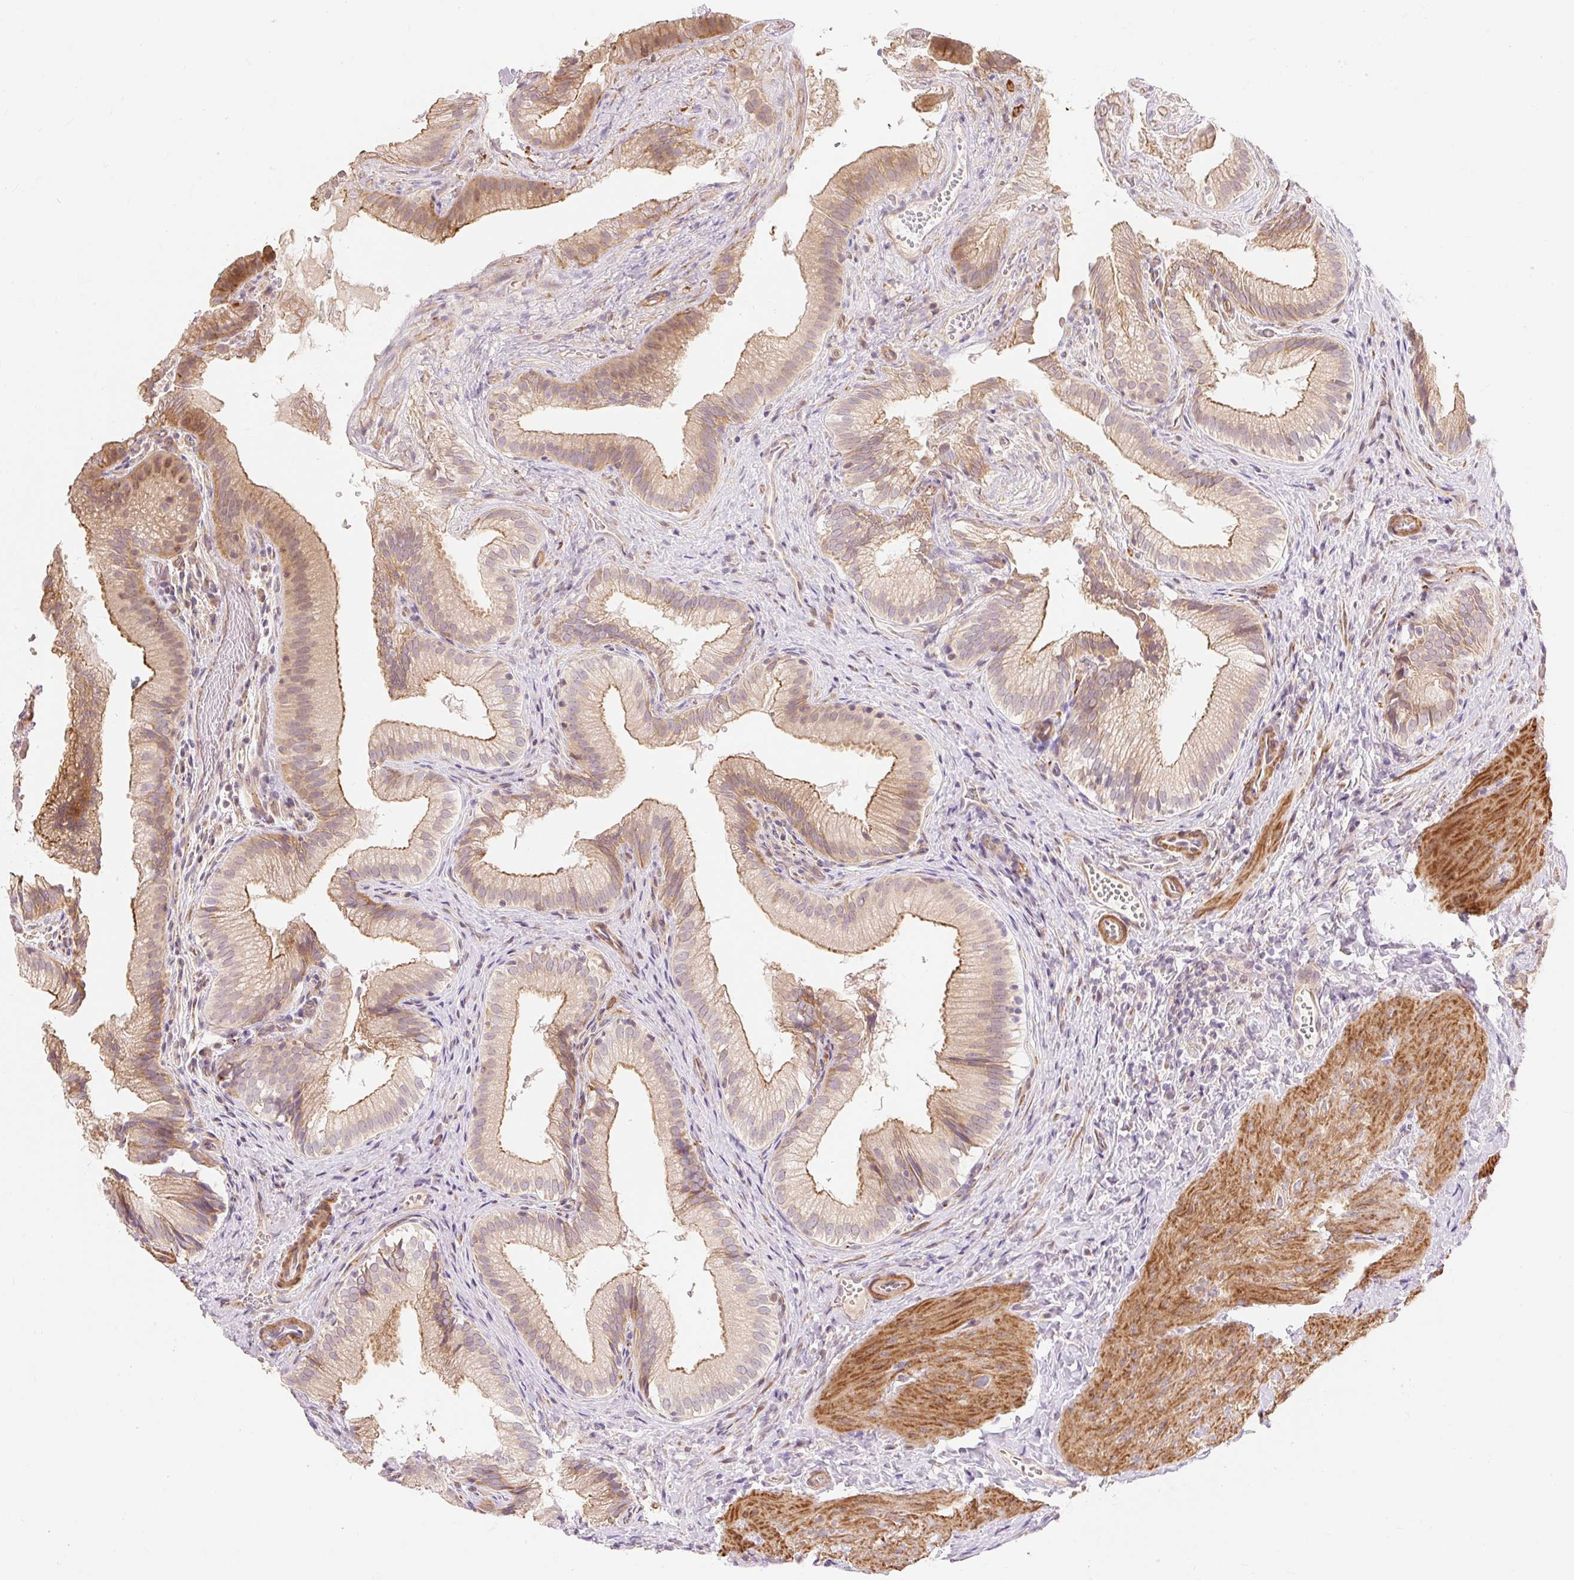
{"staining": {"intensity": "moderate", "quantity": ">75%", "location": "cytoplasmic/membranous"}, "tissue": "gallbladder", "cell_type": "Glandular cells", "image_type": "normal", "snomed": [{"axis": "morphology", "description": "Normal tissue, NOS"}, {"axis": "topography", "description": "Gallbladder"}], "caption": "About >75% of glandular cells in unremarkable gallbladder exhibit moderate cytoplasmic/membranous protein positivity as visualized by brown immunohistochemical staining.", "gene": "EMC10", "patient": {"sex": "female", "age": 30}}